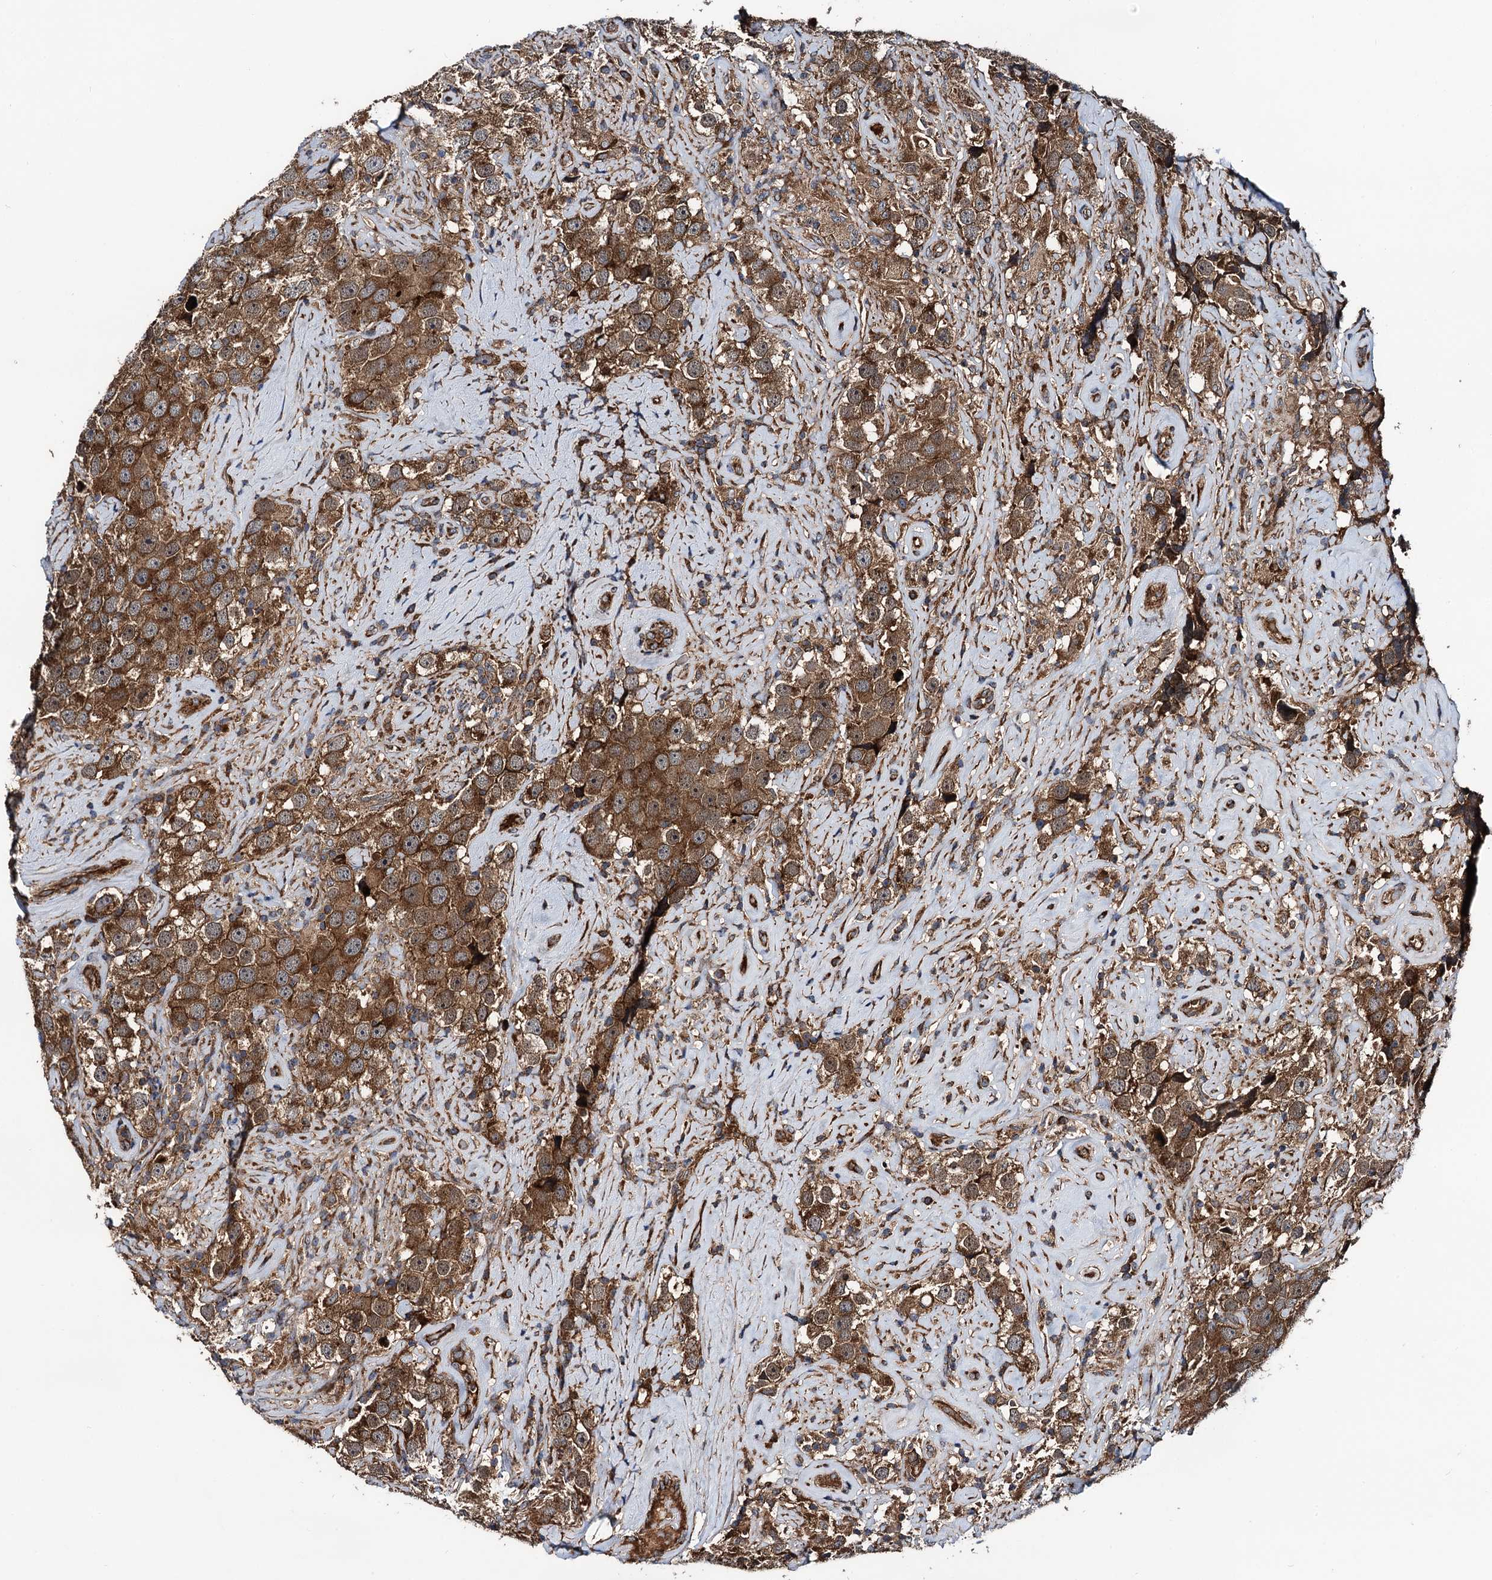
{"staining": {"intensity": "strong", "quantity": ">75%", "location": "cytoplasmic/membranous"}, "tissue": "testis cancer", "cell_type": "Tumor cells", "image_type": "cancer", "snomed": [{"axis": "morphology", "description": "Seminoma, NOS"}, {"axis": "topography", "description": "Testis"}], "caption": "Seminoma (testis) stained with a protein marker demonstrates strong staining in tumor cells.", "gene": "NEK1", "patient": {"sex": "male", "age": 49}}